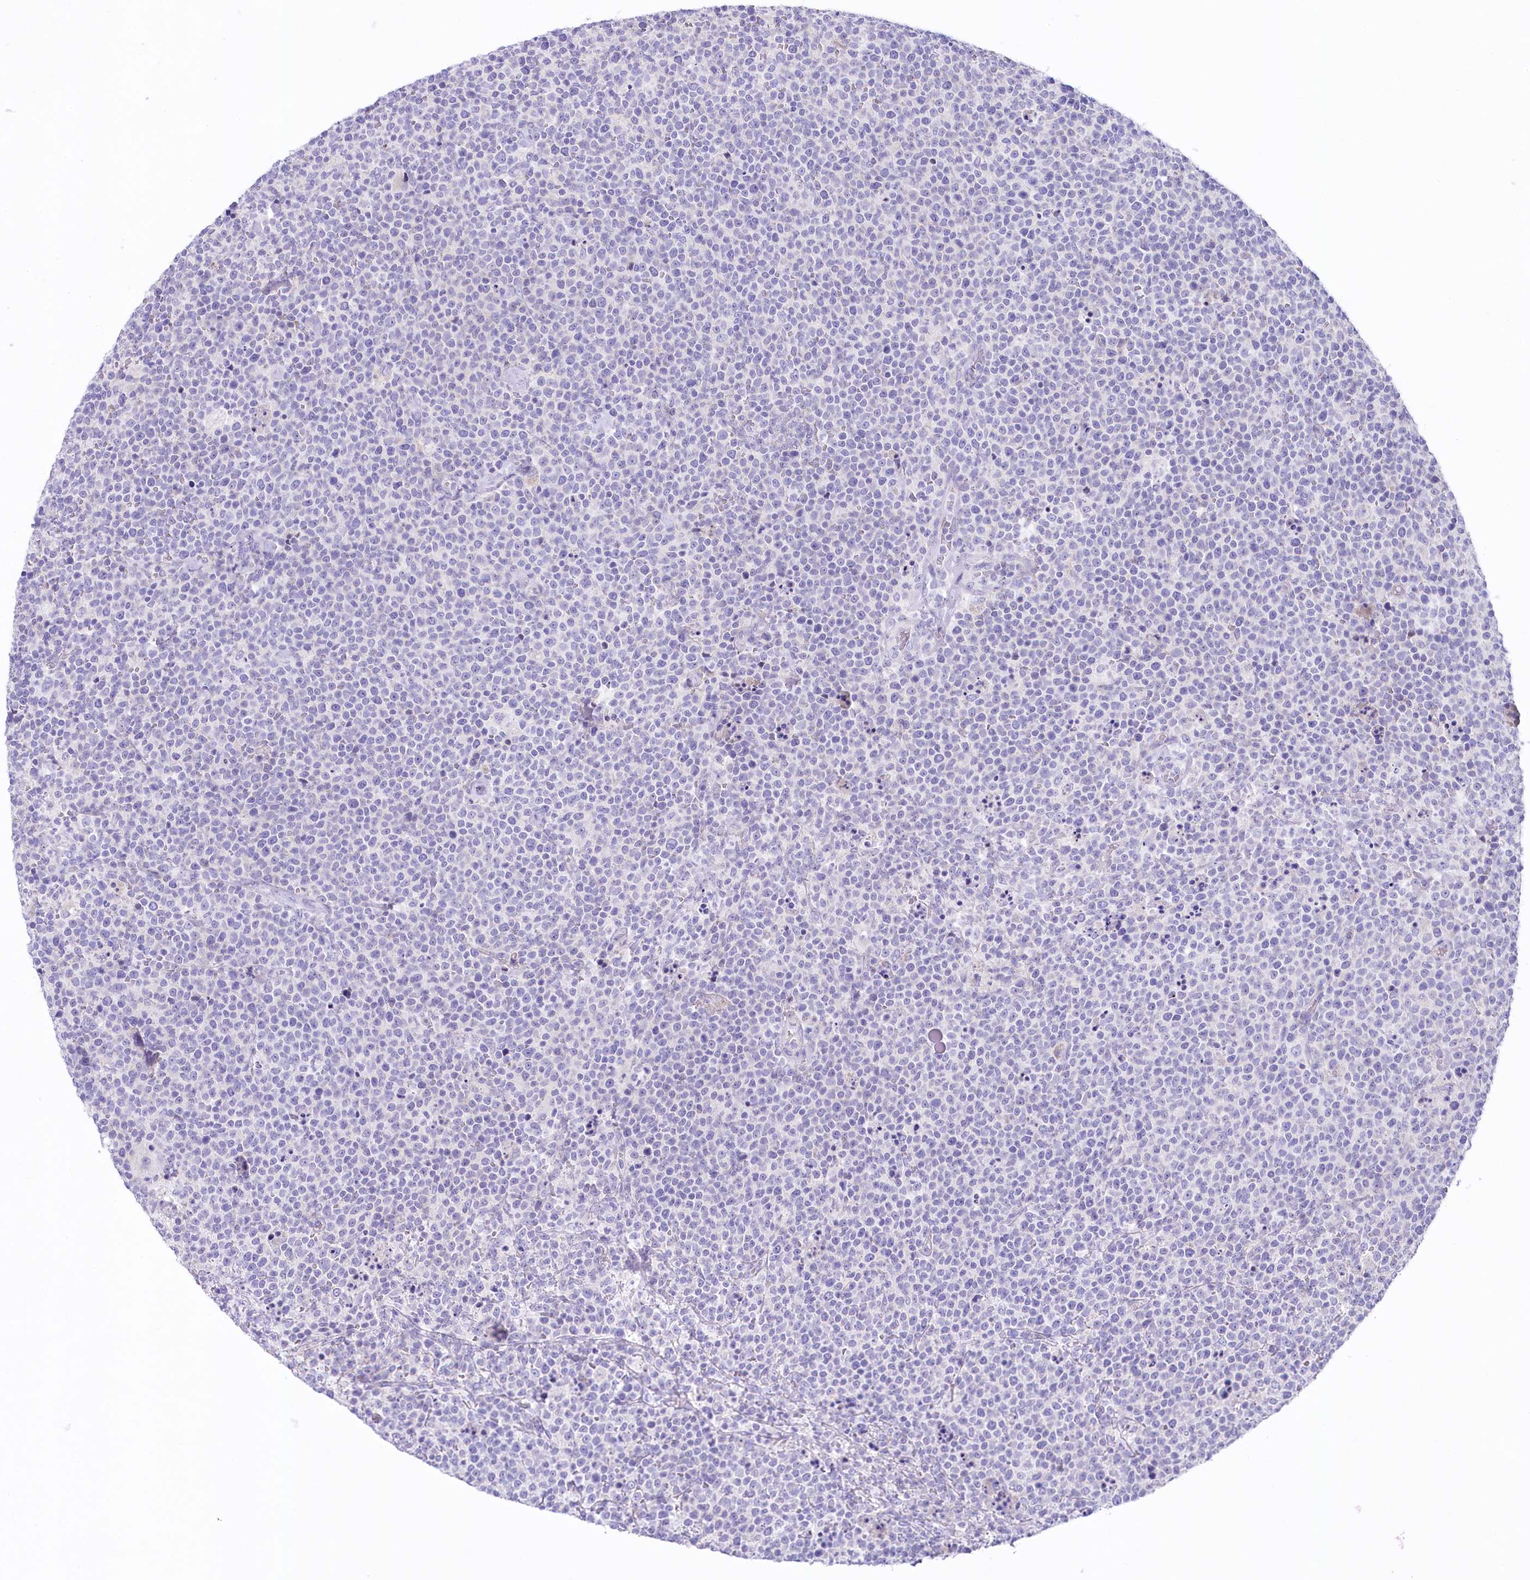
{"staining": {"intensity": "negative", "quantity": "none", "location": "none"}, "tissue": "lymphoma", "cell_type": "Tumor cells", "image_type": "cancer", "snomed": [{"axis": "morphology", "description": "Malignant lymphoma, non-Hodgkin's type, High grade"}, {"axis": "topography", "description": "Lymph node"}], "caption": "Human malignant lymphoma, non-Hodgkin's type (high-grade) stained for a protein using IHC demonstrates no staining in tumor cells.", "gene": "MYOZ1", "patient": {"sex": "male", "age": 61}}